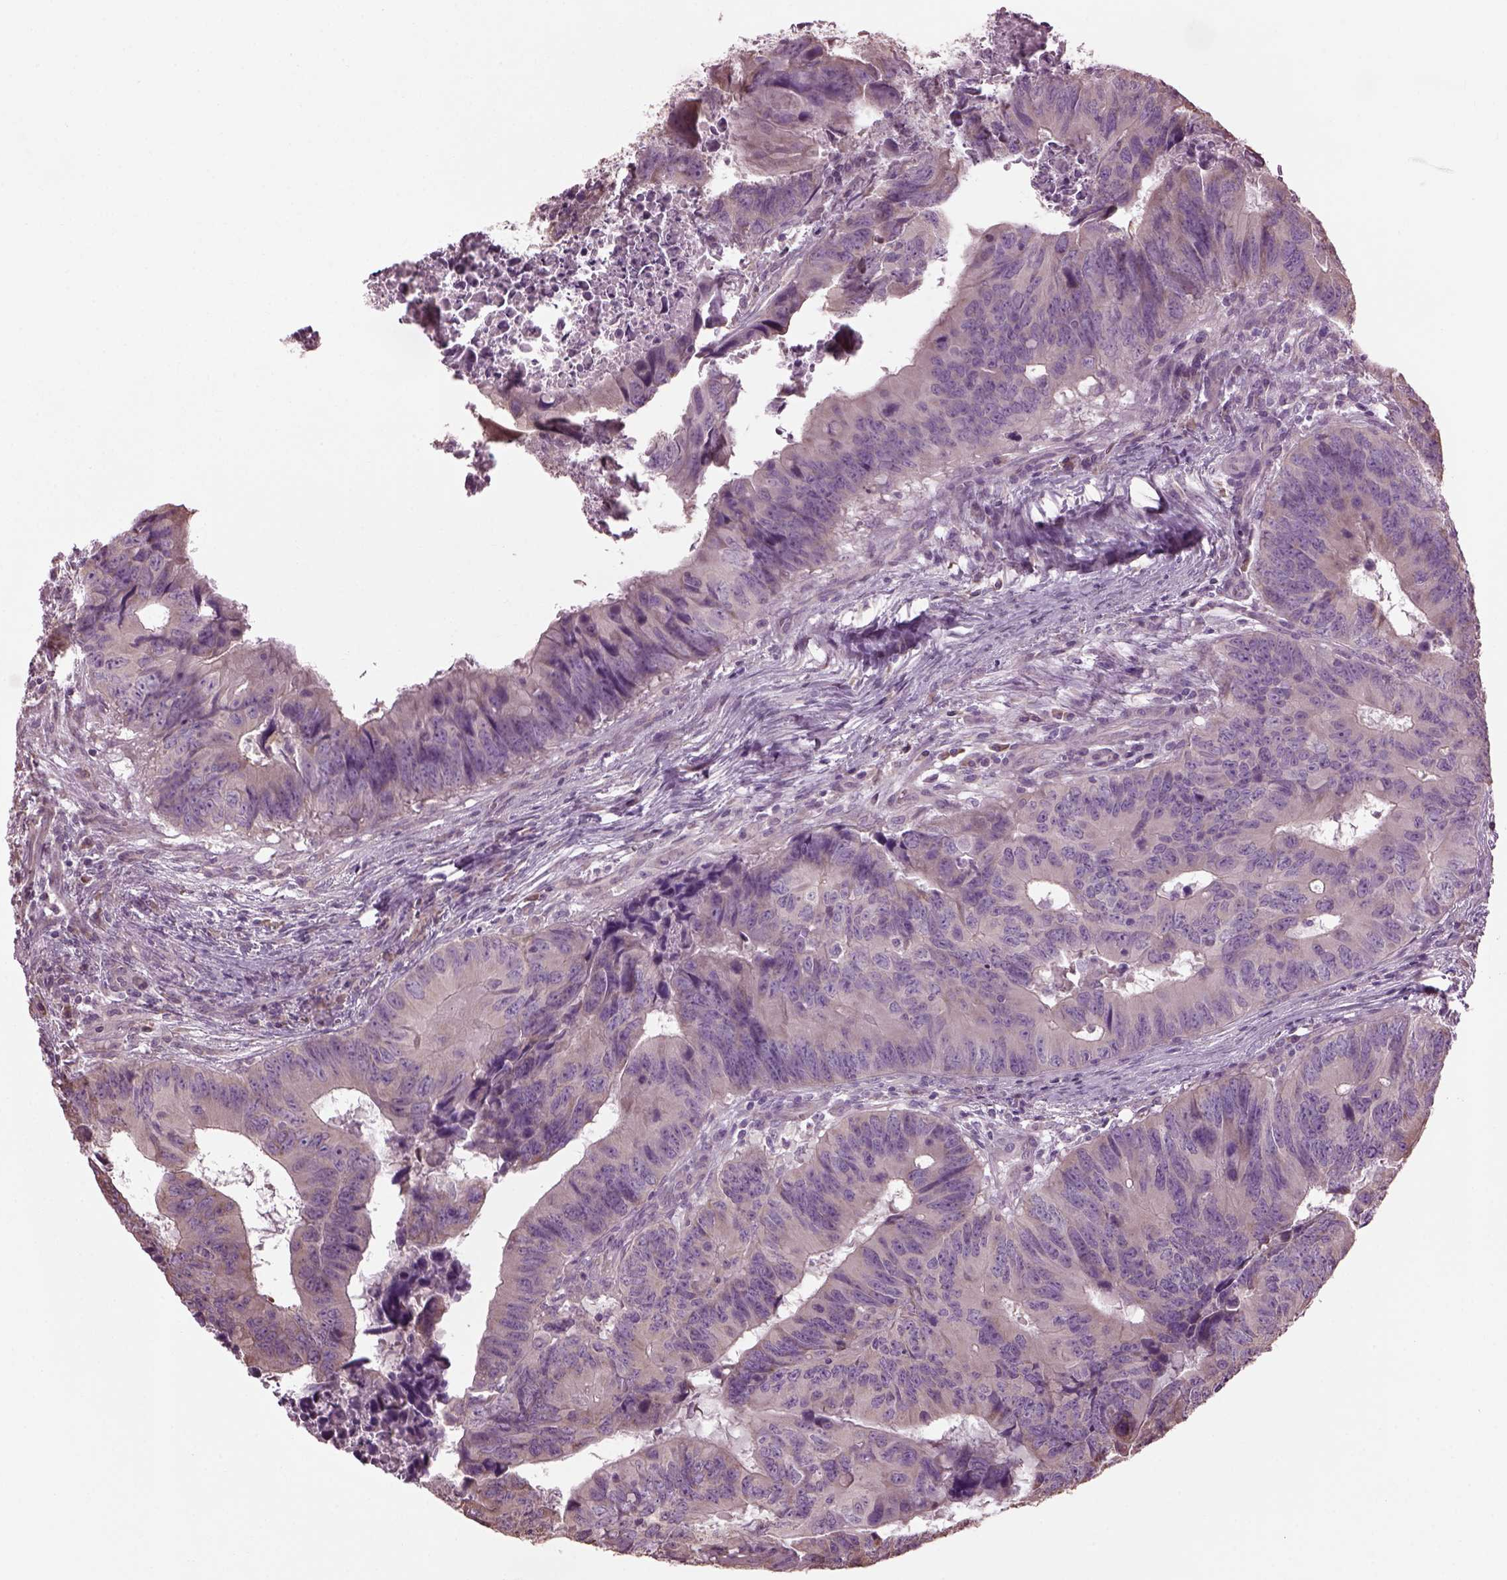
{"staining": {"intensity": "negative", "quantity": "none", "location": "none"}, "tissue": "colorectal cancer", "cell_type": "Tumor cells", "image_type": "cancer", "snomed": [{"axis": "morphology", "description": "Adenocarcinoma, NOS"}, {"axis": "topography", "description": "Colon"}], "caption": "Tumor cells show no significant protein staining in colorectal cancer (adenocarcinoma). Nuclei are stained in blue.", "gene": "CABP5", "patient": {"sex": "female", "age": 82}}